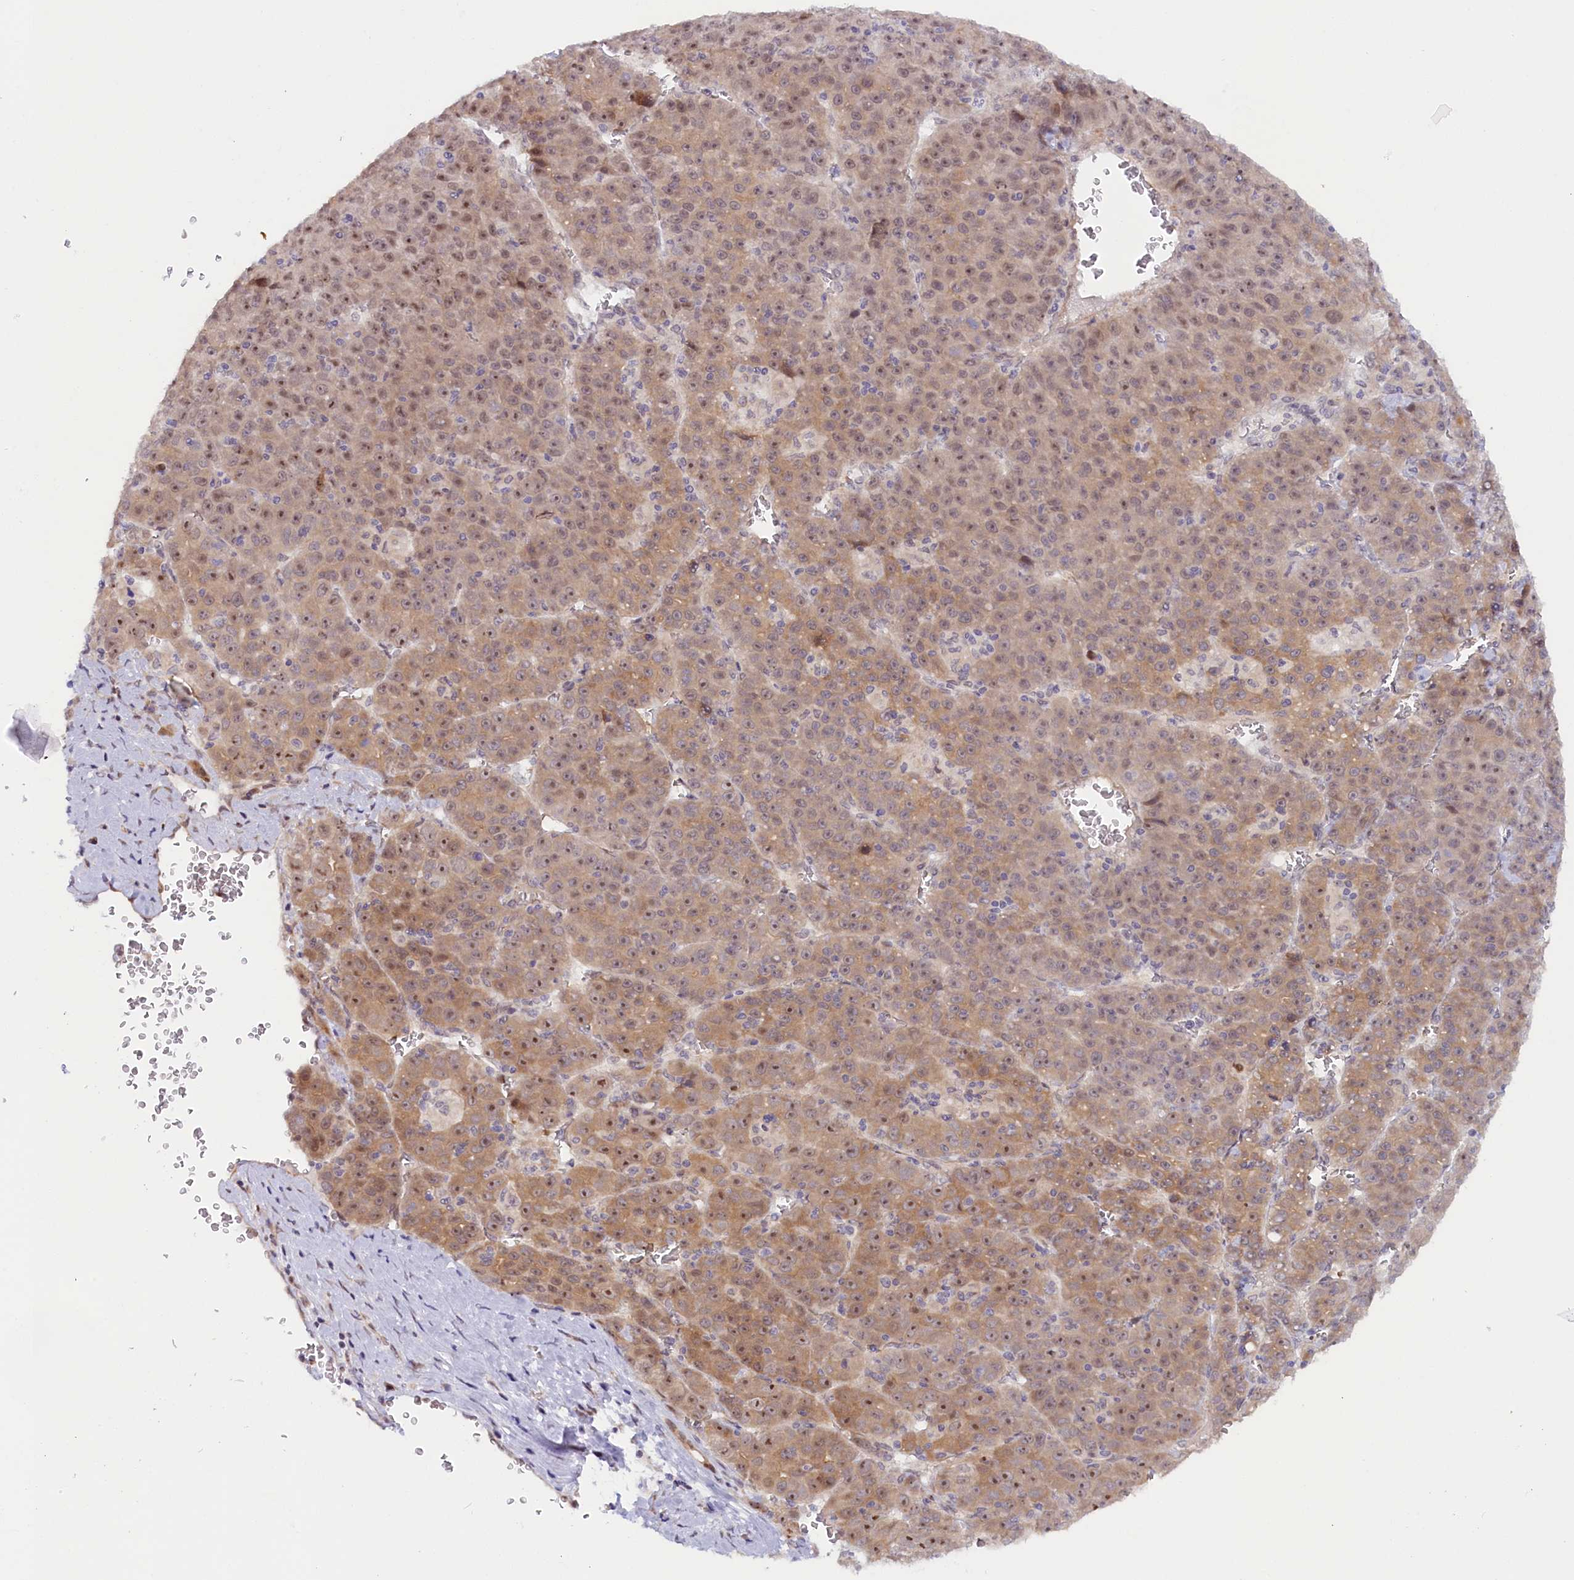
{"staining": {"intensity": "weak", "quantity": "25%-75%", "location": "cytoplasmic/membranous,nuclear"}, "tissue": "liver cancer", "cell_type": "Tumor cells", "image_type": "cancer", "snomed": [{"axis": "morphology", "description": "Carcinoma, Hepatocellular, NOS"}, {"axis": "topography", "description": "Liver"}], "caption": "Immunohistochemical staining of liver hepatocellular carcinoma reveals low levels of weak cytoplasmic/membranous and nuclear staining in approximately 25%-75% of tumor cells.", "gene": "ANKRD24", "patient": {"sex": "female", "age": 53}}